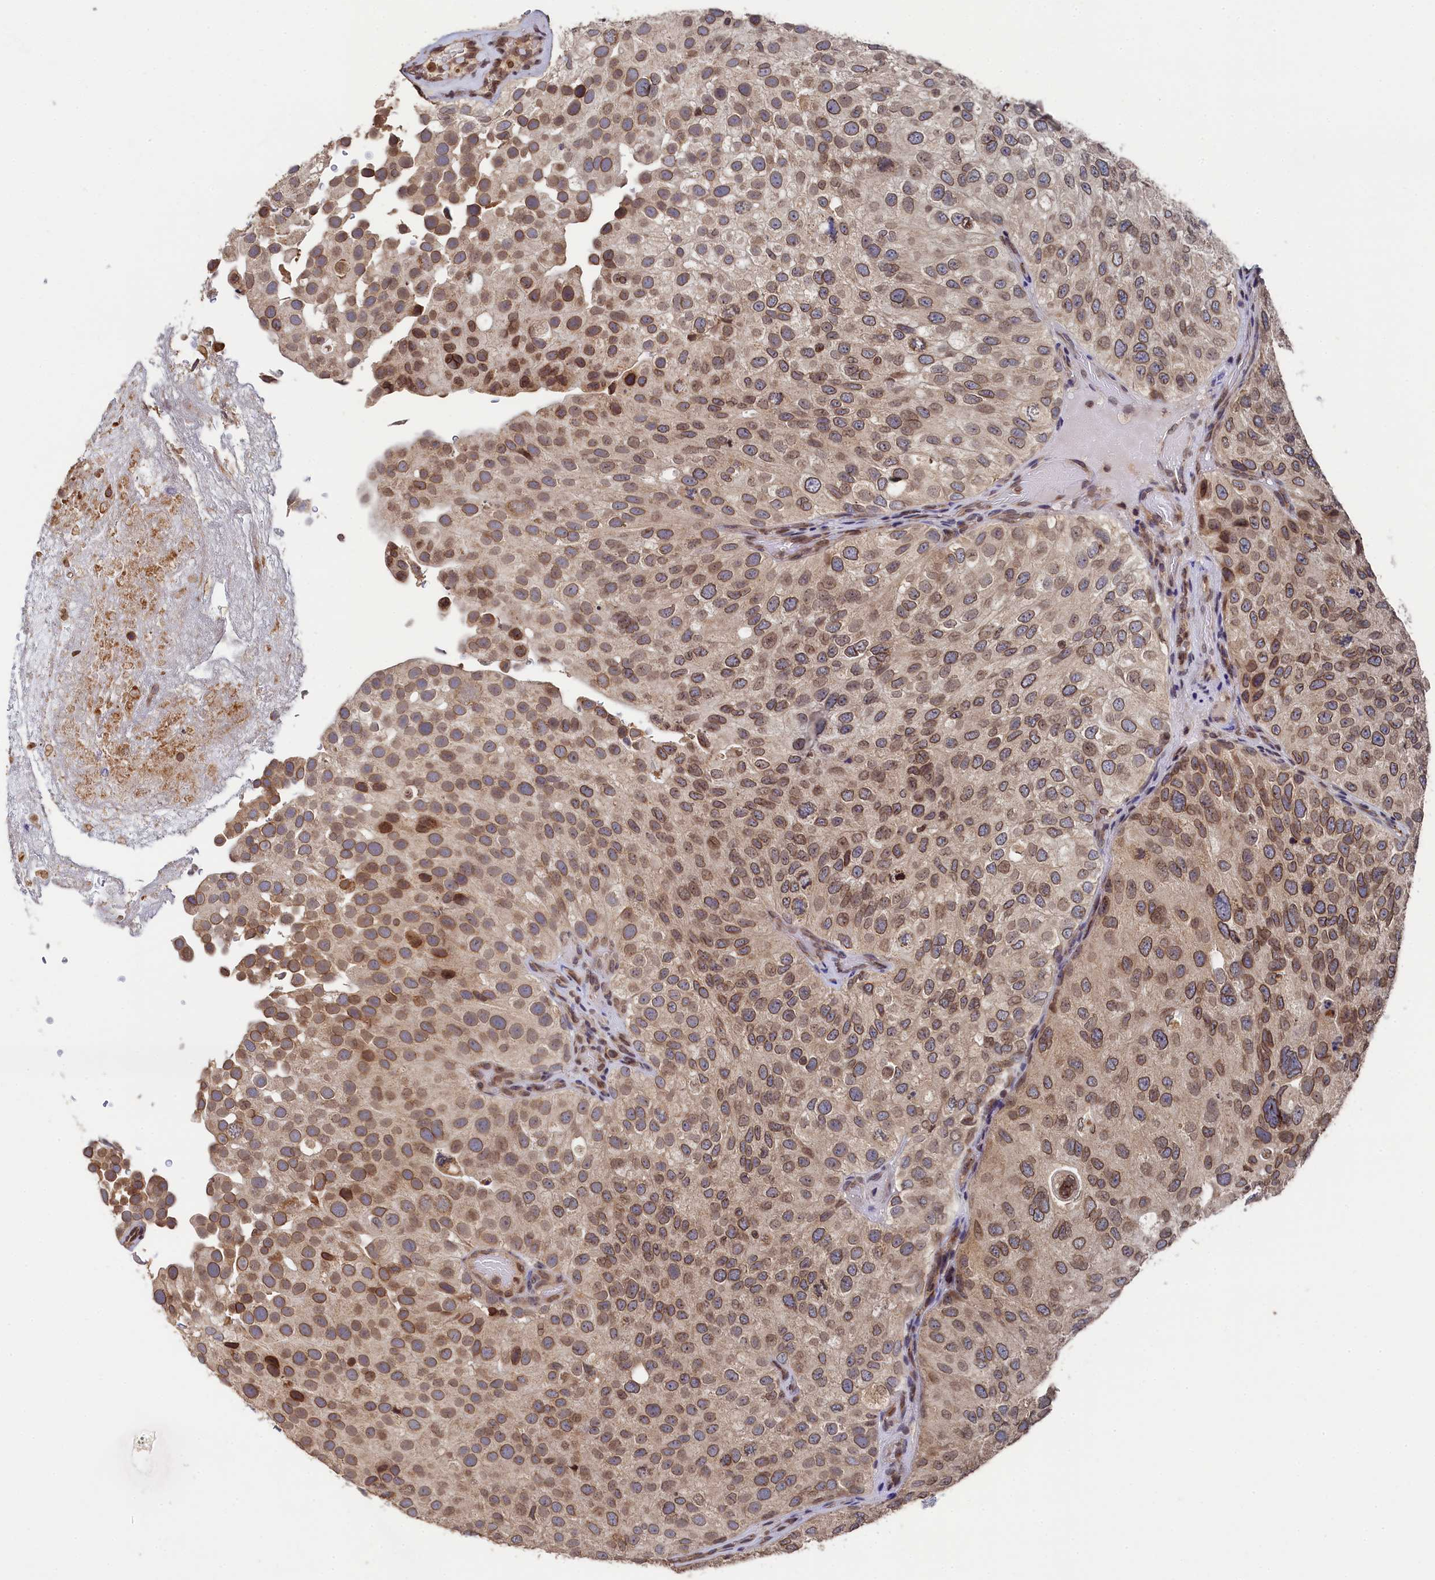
{"staining": {"intensity": "moderate", "quantity": ">75%", "location": "cytoplasmic/membranous,nuclear"}, "tissue": "urothelial cancer", "cell_type": "Tumor cells", "image_type": "cancer", "snomed": [{"axis": "morphology", "description": "Urothelial carcinoma, Low grade"}, {"axis": "topography", "description": "Urinary bladder"}], "caption": "A histopathology image showing moderate cytoplasmic/membranous and nuclear expression in about >75% of tumor cells in low-grade urothelial carcinoma, as visualized by brown immunohistochemical staining.", "gene": "ANKEF1", "patient": {"sex": "male", "age": 78}}